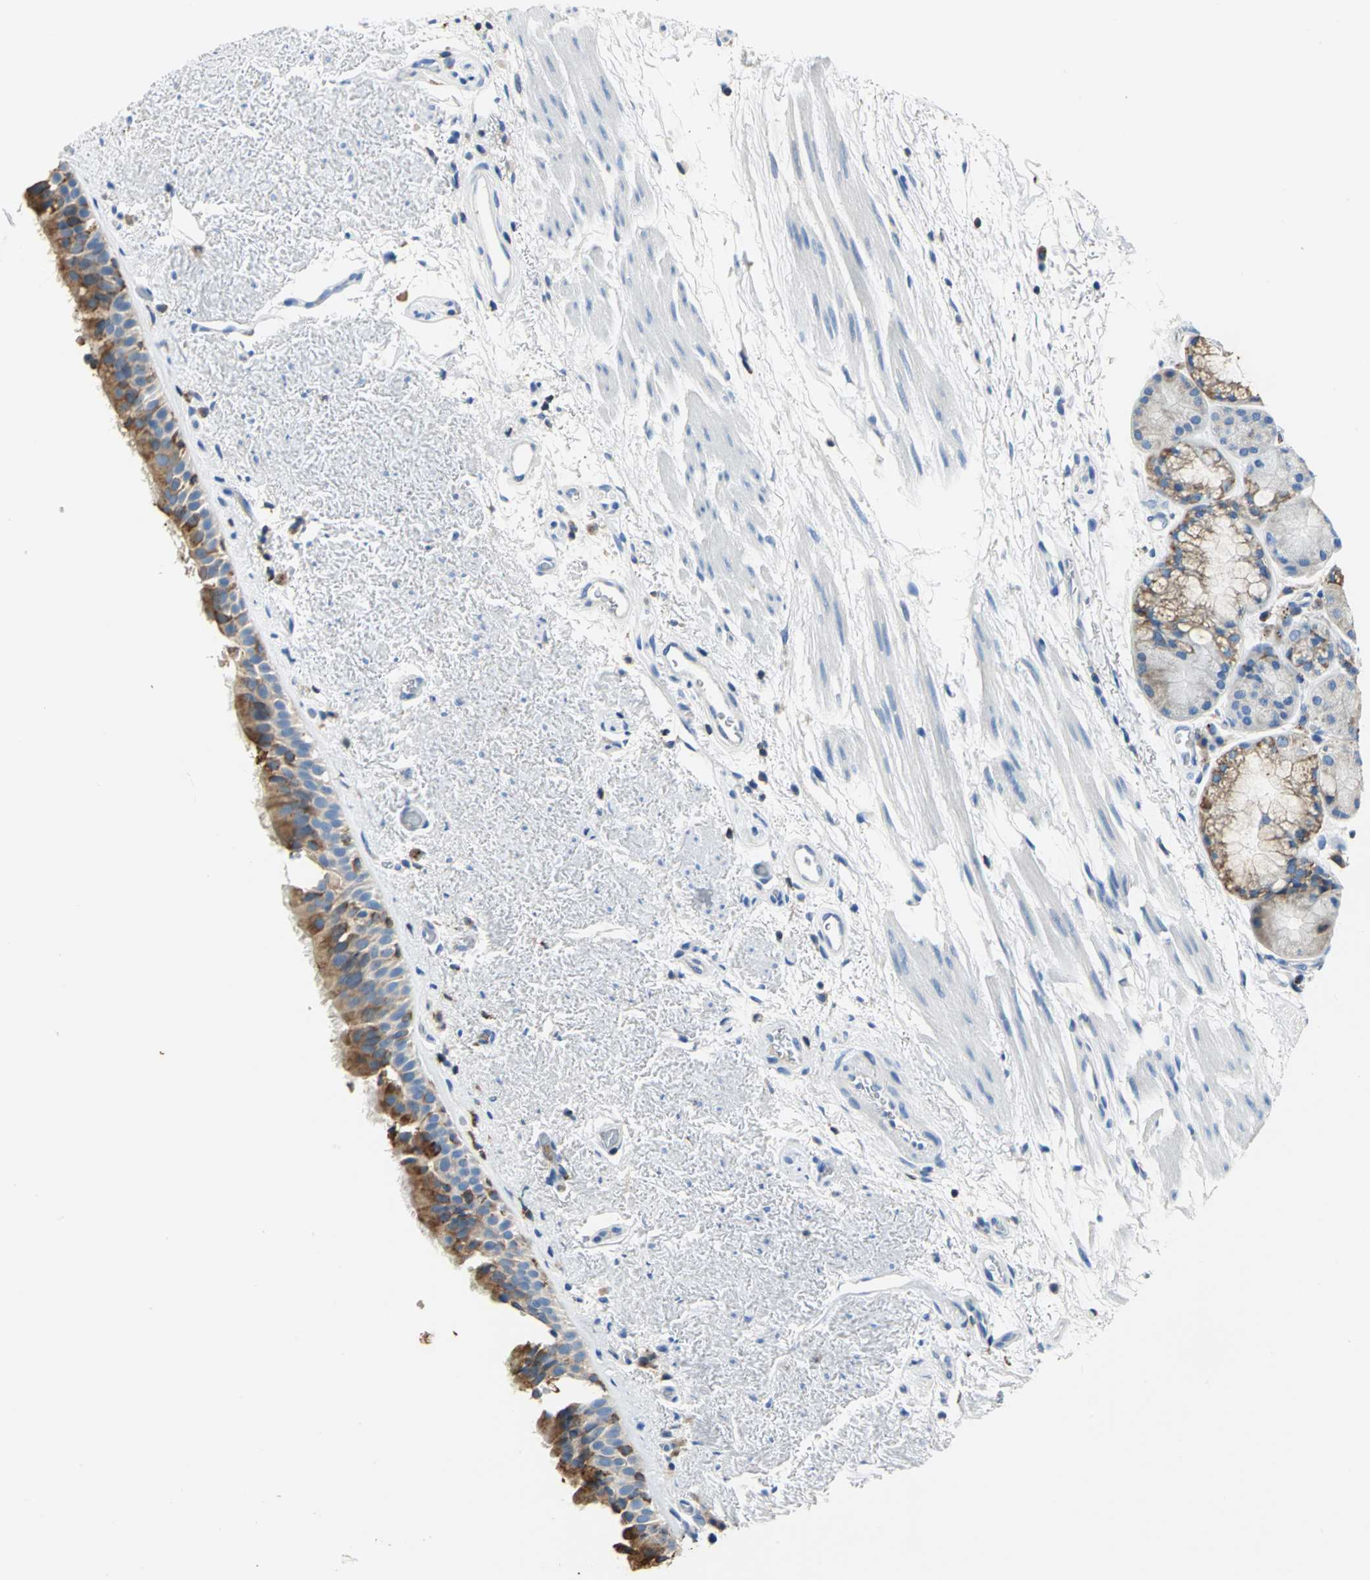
{"staining": {"intensity": "strong", "quantity": ">75%", "location": "cytoplasmic/membranous"}, "tissue": "bronchus", "cell_type": "Respiratory epithelial cells", "image_type": "normal", "snomed": [{"axis": "morphology", "description": "Normal tissue, NOS"}, {"axis": "topography", "description": "Bronchus"}], "caption": "Unremarkable bronchus demonstrates strong cytoplasmic/membranous expression in approximately >75% of respiratory epithelial cells (DAB (3,3'-diaminobenzidine) = brown stain, brightfield microscopy at high magnification)..", "gene": "SEPTIN11", "patient": {"sex": "female", "age": 54}}